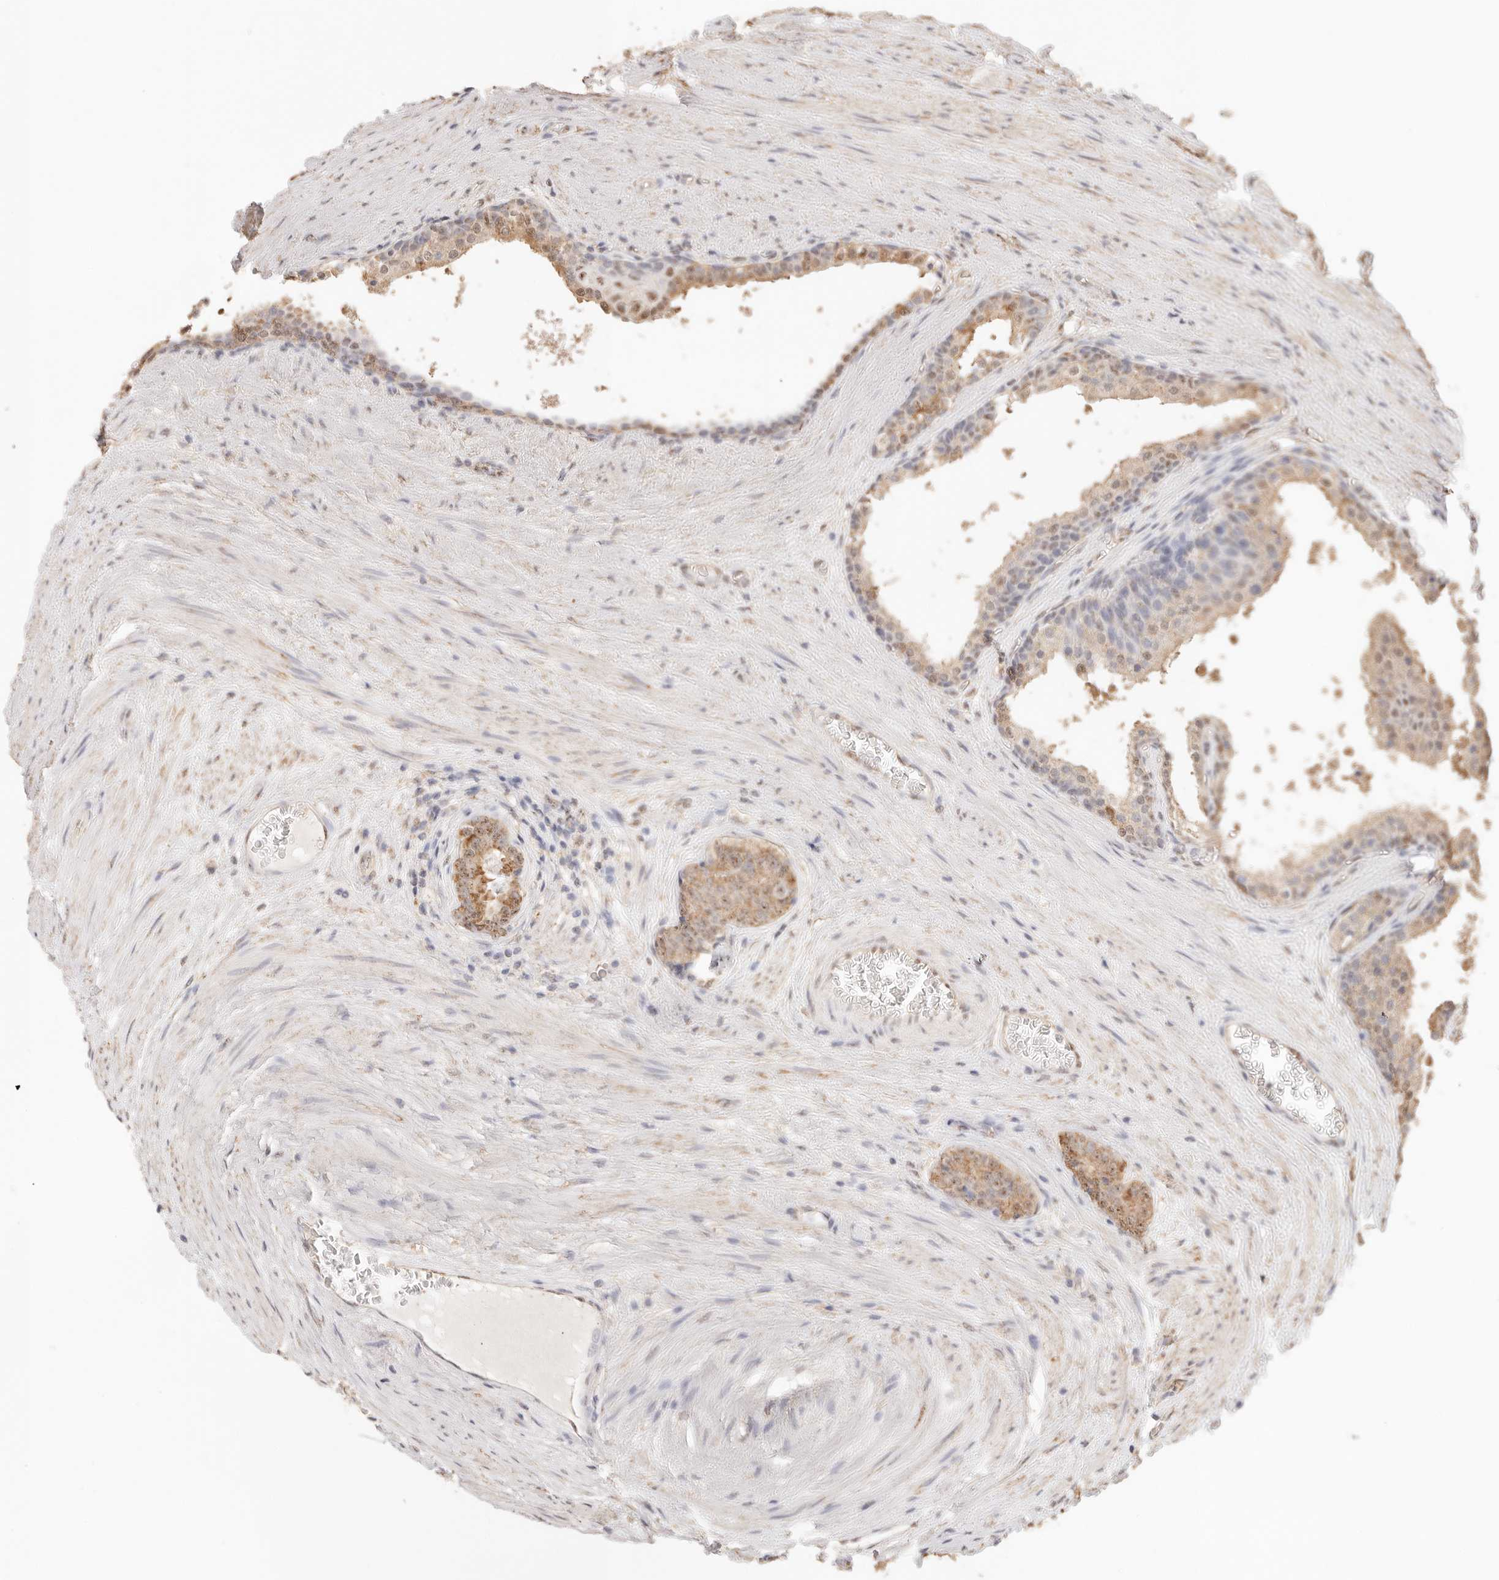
{"staining": {"intensity": "moderate", "quantity": ">75%", "location": "cytoplasmic/membranous"}, "tissue": "prostate cancer", "cell_type": "Tumor cells", "image_type": "cancer", "snomed": [{"axis": "morphology", "description": "Adenocarcinoma, High grade"}, {"axis": "topography", "description": "Prostate"}], "caption": "Immunohistochemistry histopathology image of human prostate cancer (adenocarcinoma (high-grade)) stained for a protein (brown), which displays medium levels of moderate cytoplasmic/membranous staining in approximately >75% of tumor cells.", "gene": "IL1R2", "patient": {"sex": "male", "age": 56}}